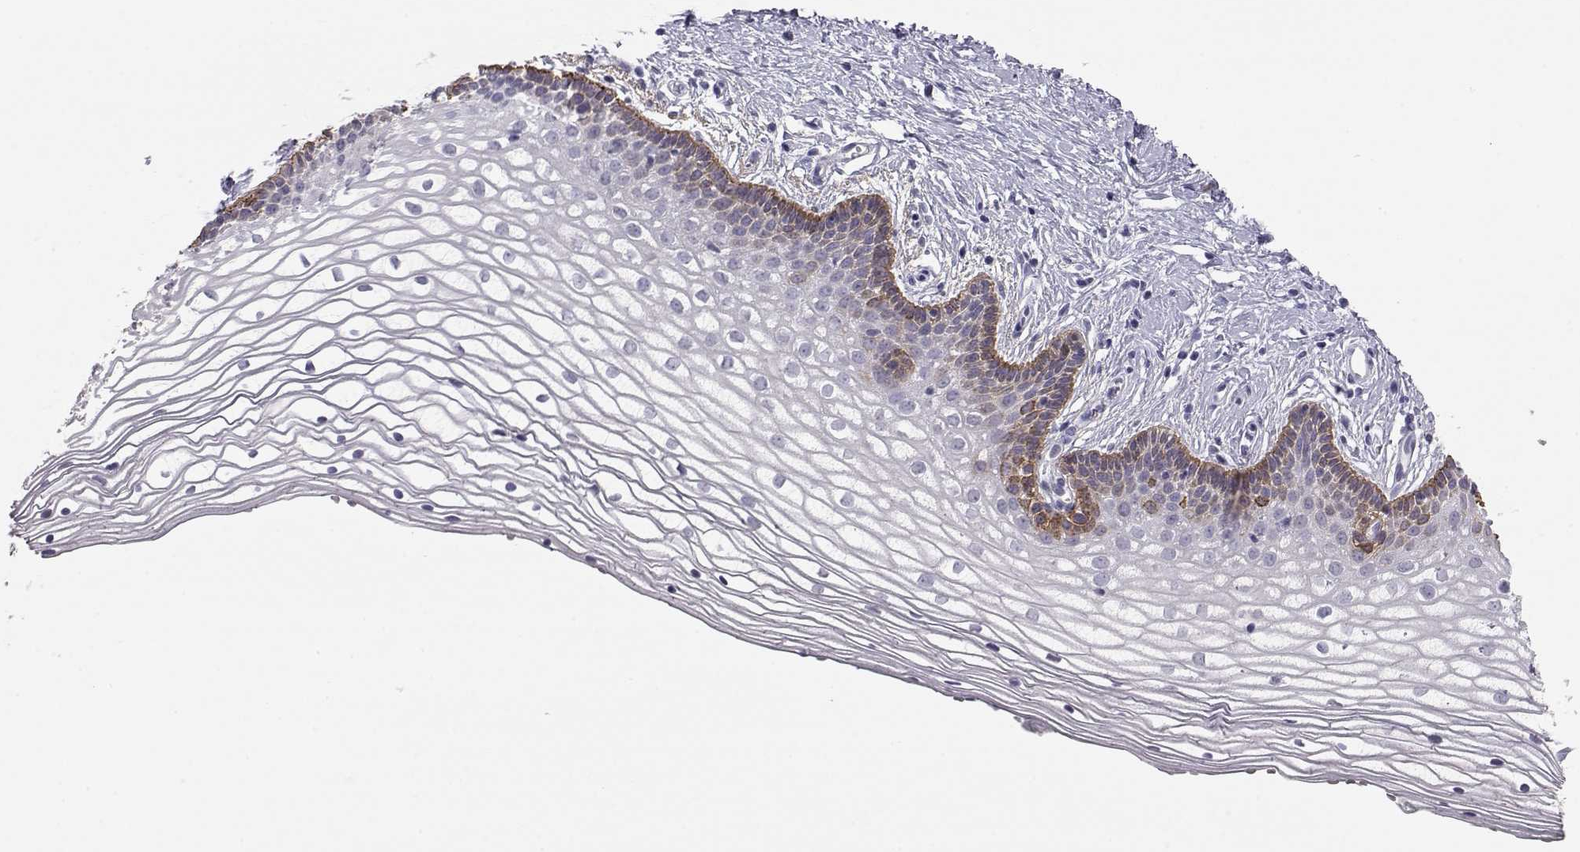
{"staining": {"intensity": "moderate", "quantity": "<25%", "location": "cytoplasmic/membranous"}, "tissue": "vagina", "cell_type": "Squamous epithelial cells", "image_type": "normal", "snomed": [{"axis": "morphology", "description": "Normal tissue, NOS"}, {"axis": "topography", "description": "Vagina"}], "caption": "Protein analysis of benign vagina reveals moderate cytoplasmic/membranous staining in about <25% of squamous epithelial cells.", "gene": "LAMB3", "patient": {"sex": "female", "age": 36}}